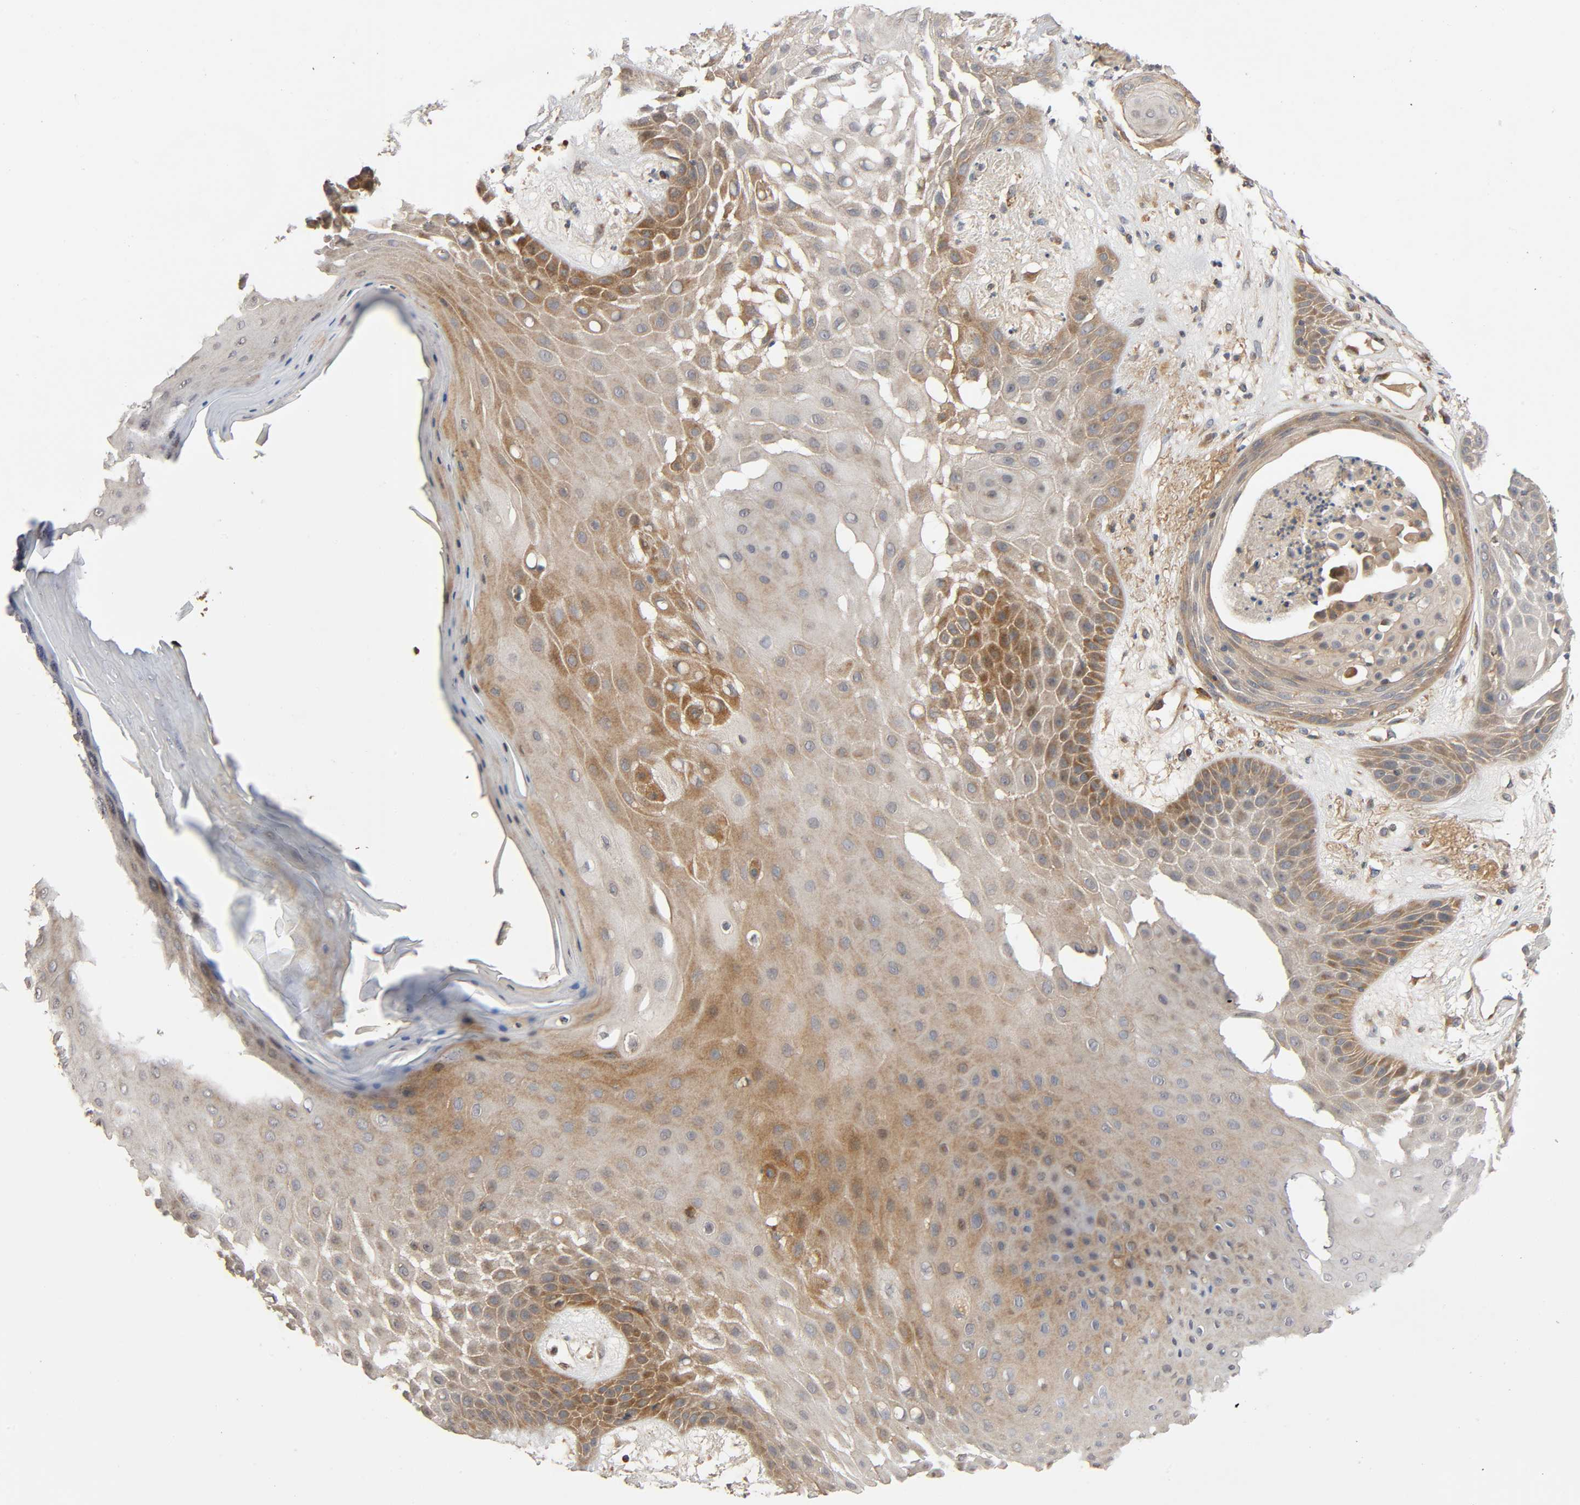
{"staining": {"intensity": "moderate", "quantity": "<25%", "location": "cytoplasmic/membranous"}, "tissue": "skin cancer", "cell_type": "Tumor cells", "image_type": "cancer", "snomed": [{"axis": "morphology", "description": "Squamous cell carcinoma, NOS"}, {"axis": "topography", "description": "Skin"}], "caption": "Skin cancer stained with DAB immunohistochemistry demonstrates low levels of moderate cytoplasmic/membranous staining in about <25% of tumor cells.", "gene": "SGSM1", "patient": {"sex": "male", "age": 65}}